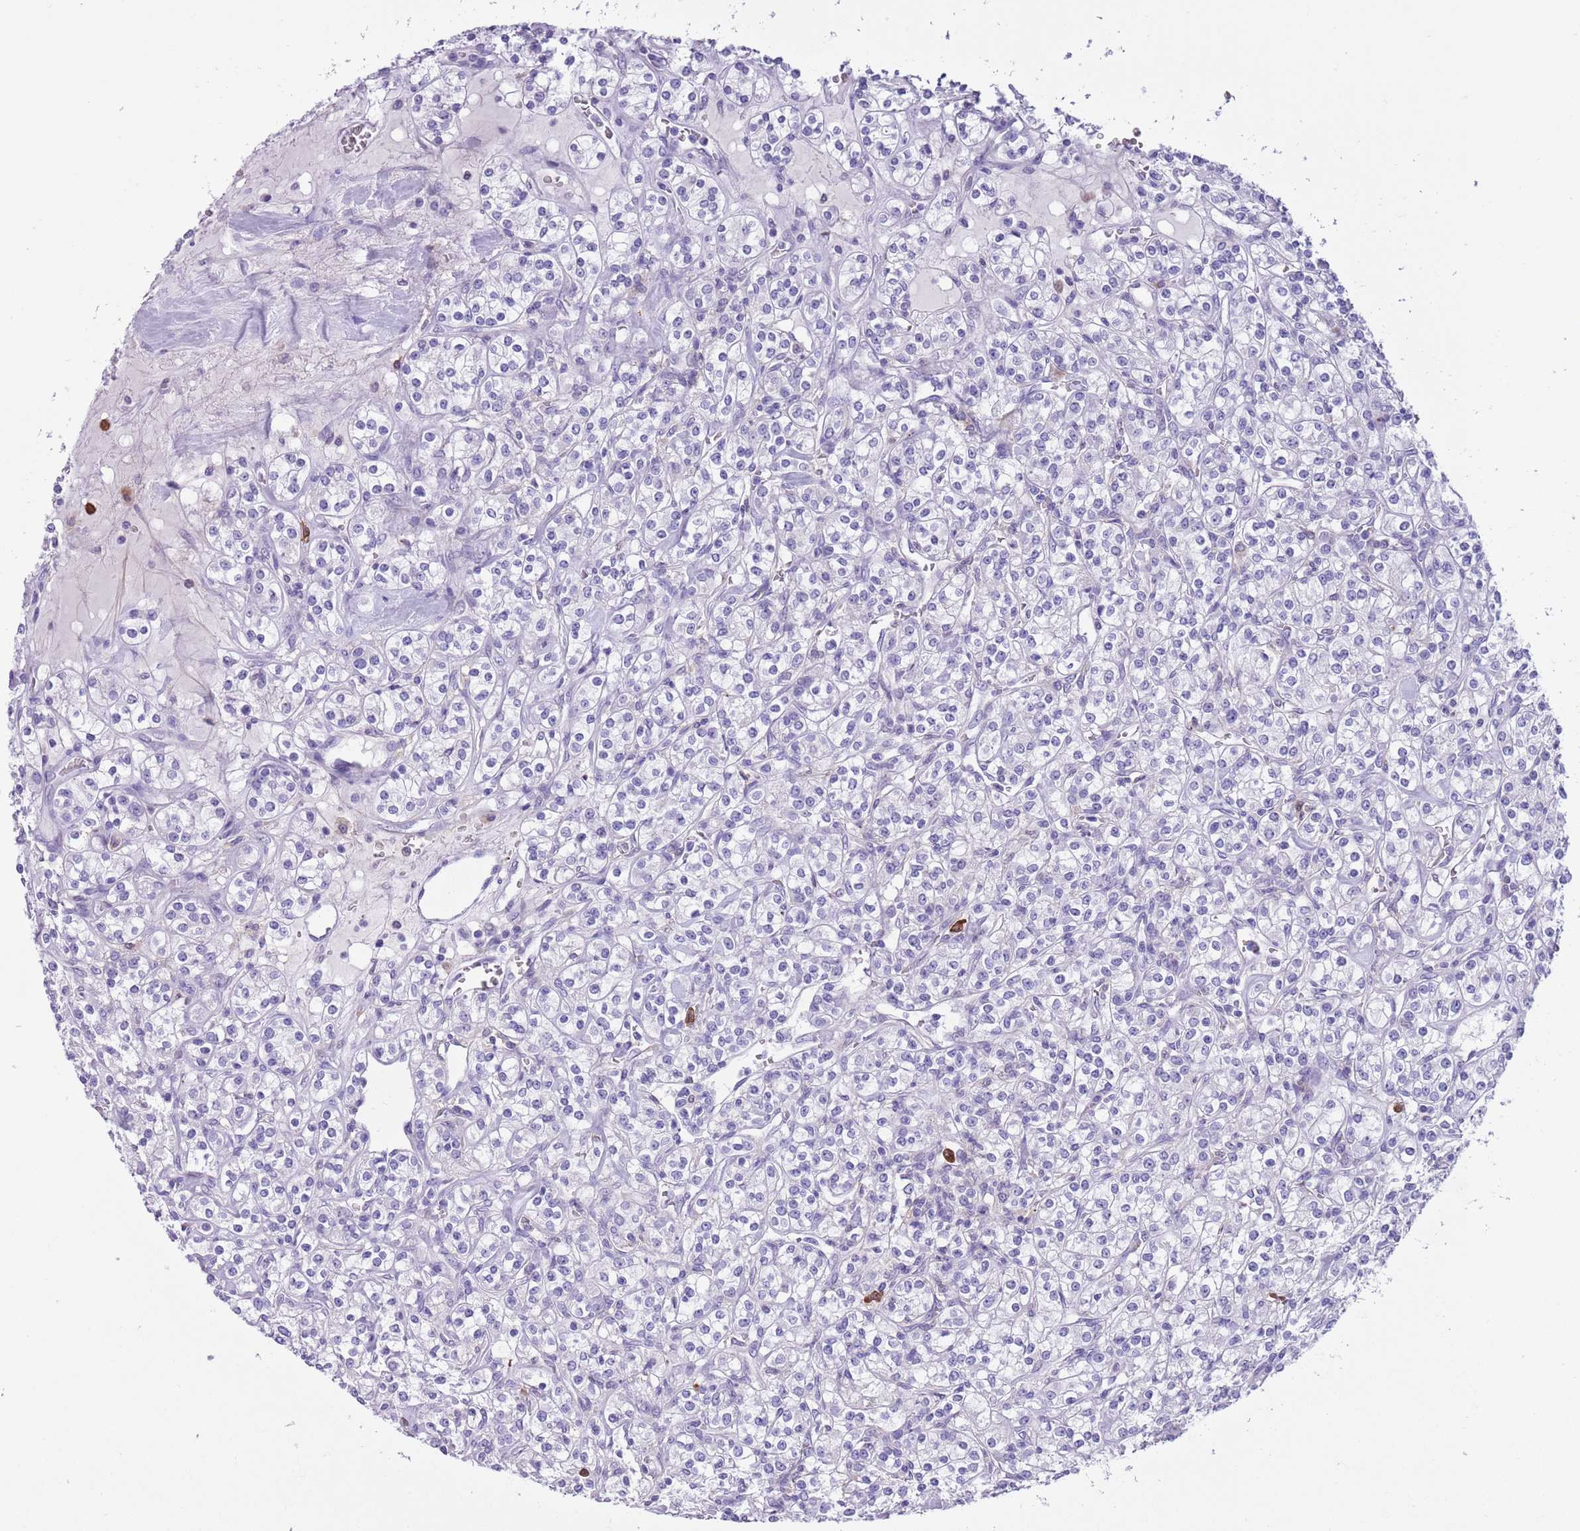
{"staining": {"intensity": "negative", "quantity": "none", "location": "none"}, "tissue": "renal cancer", "cell_type": "Tumor cells", "image_type": "cancer", "snomed": [{"axis": "morphology", "description": "Adenocarcinoma, NOS"}, {"axis": "topography", "description": "Kidney"}], "caption": "Immunohistochemical staining of human renal cancer (adenocarcinoma) reveals no significant staining in tumor cells. The staining was performed using DAB to visualize the protein expression in brown, while the nuclei were stained in blue with hematoxylin (Magnification: 20x).", "gene": "PFKFB2", "patient": {"sex": "male", "age": 77}}